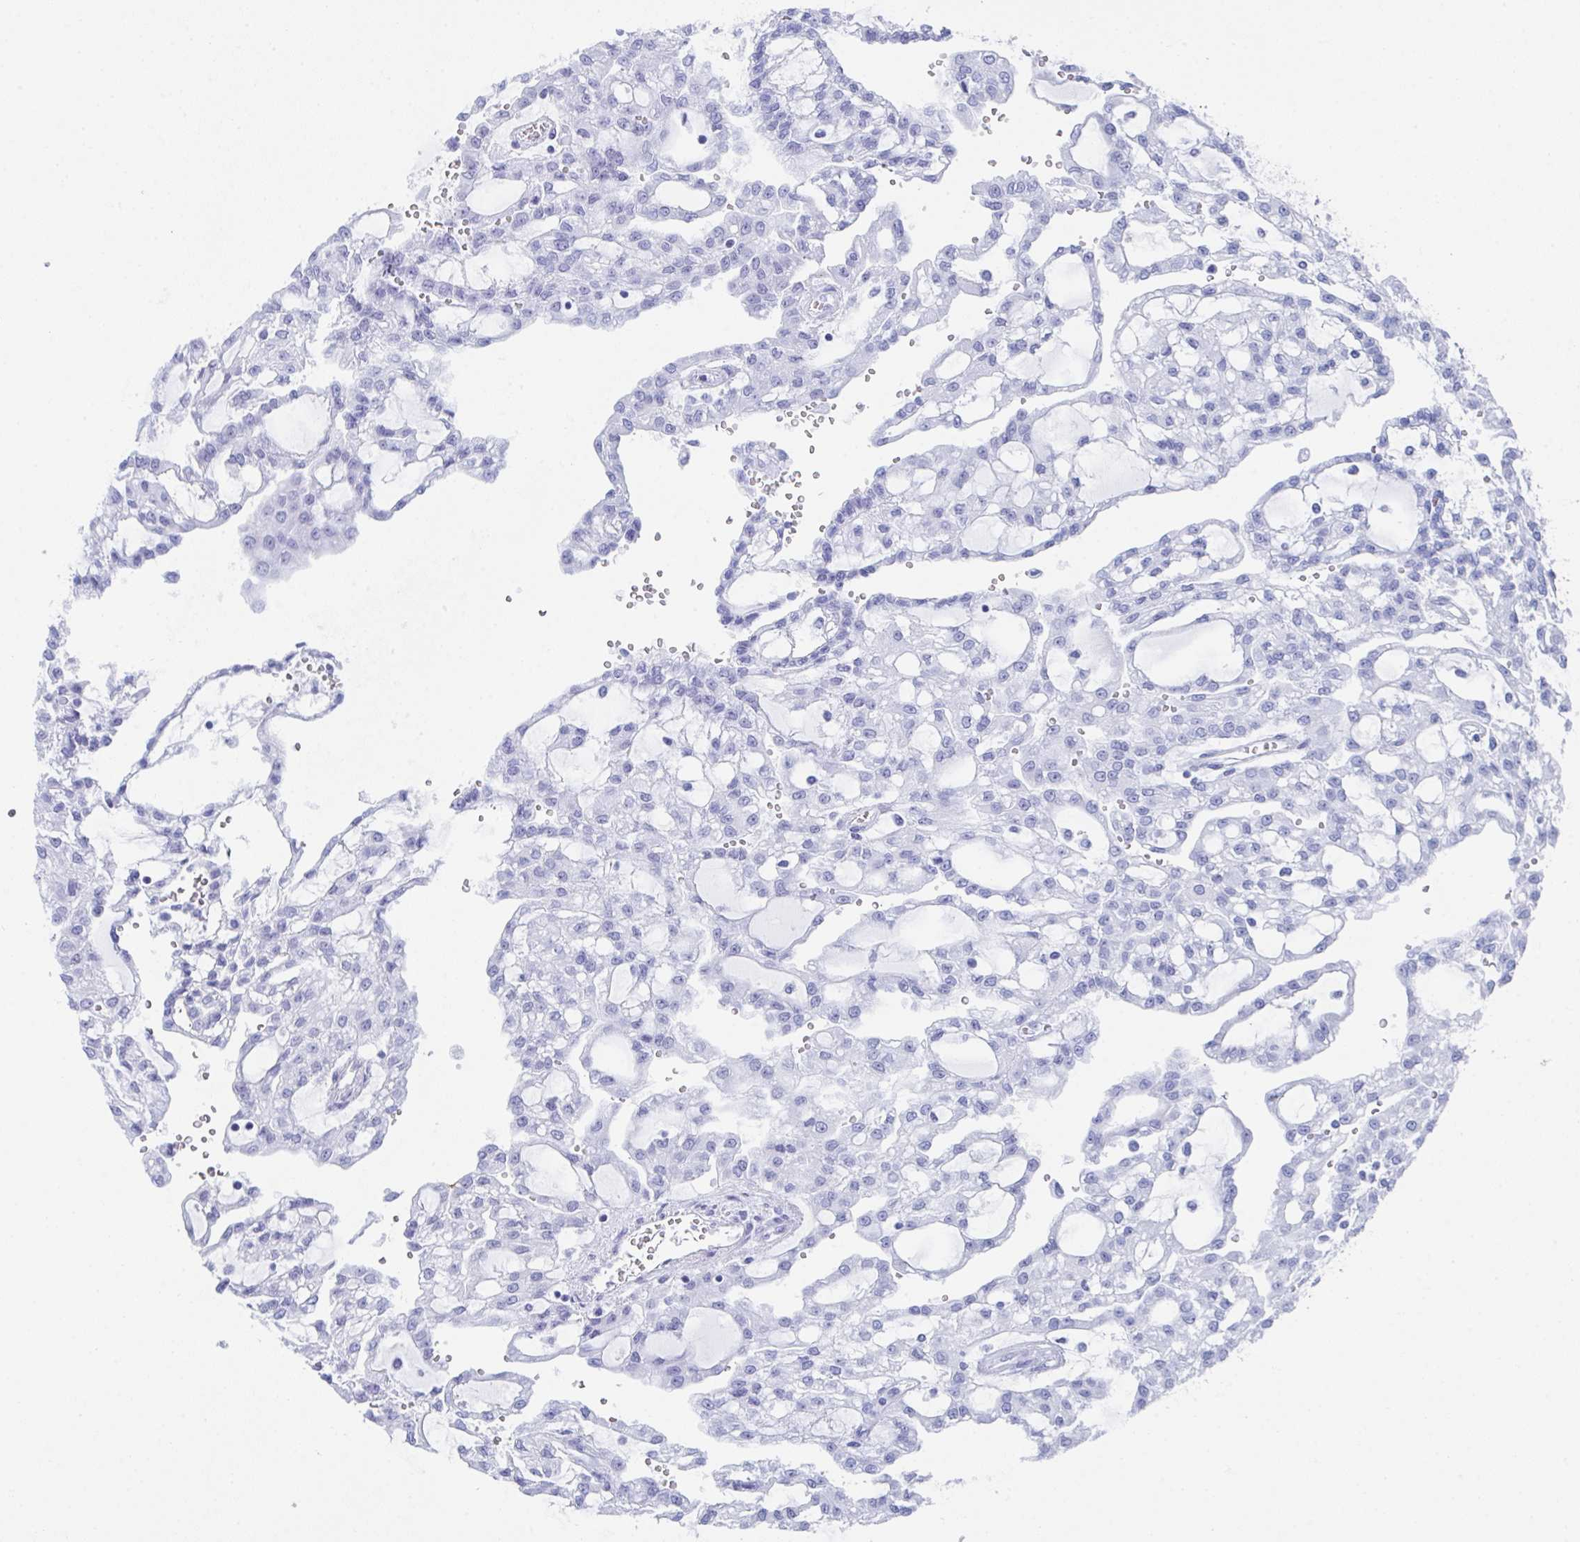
{"staining": {"intensity": "moderate", "quantity": "25%-75%", "location": "nuclear"}, "tissue": "renal cancer", "cell_type": "Tumor cells", "image_type": "cancer", "snomed": [{"axis": "morphology", "description": "Adenocarcinoma, NOS"}, {"axis": "topography", "description": "Kidney"}], "caption": "Immunohistochemistry (IHC) staining of adenocarcinoma (renal), which demonstrates medium levels of moderate nuclear expression in about 25%-75% of tumor cells indicating moderate nuclear protein expression. The staining was performed using DAB (brown) for protein detection and nuclei were counterstained in hematoxylin (blue).", "gene": "SNRNP70", "patient": {"sex": "male", "age": 63}}